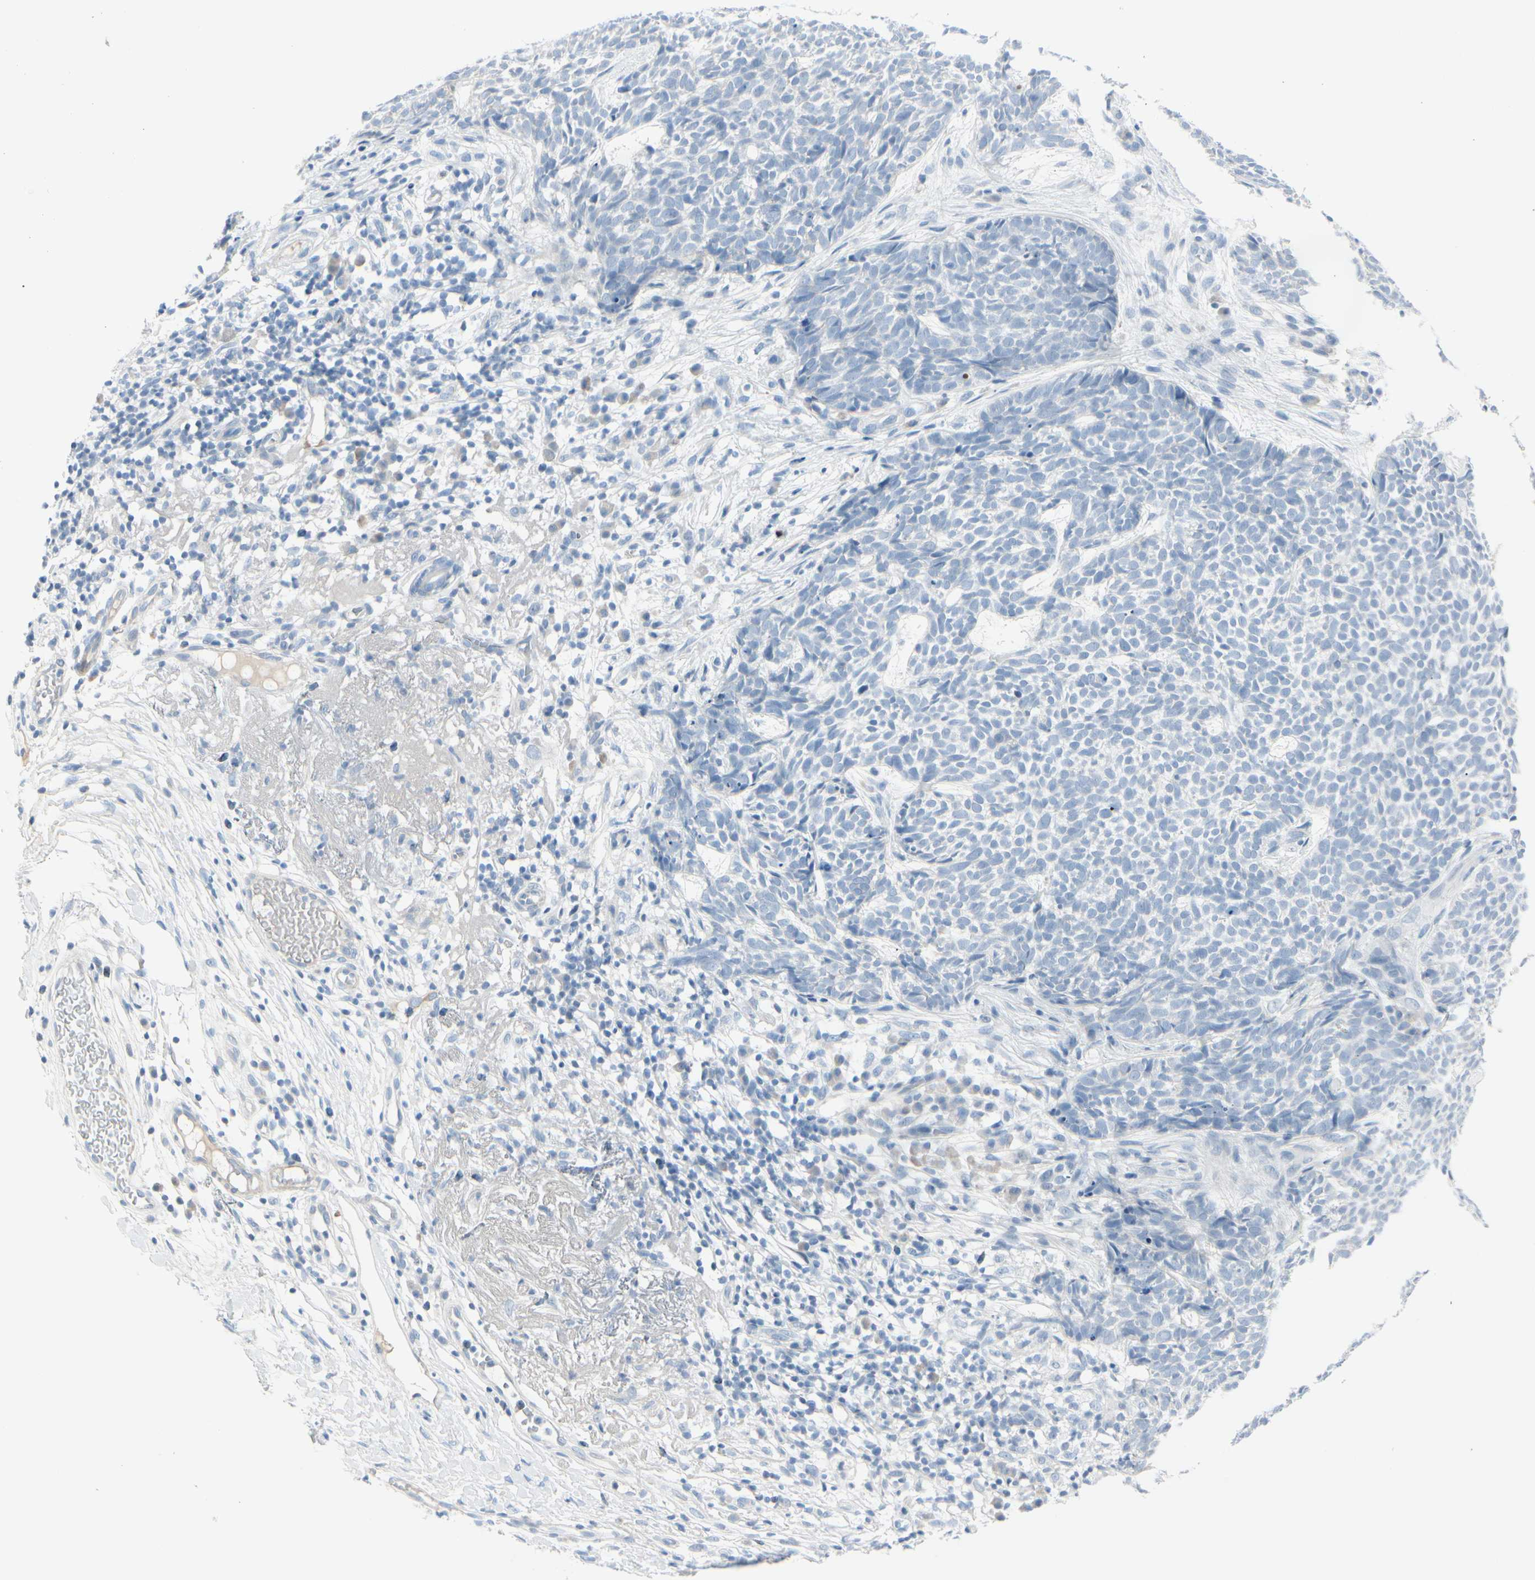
{"staining": {"intensity": "negative", "quantity": "none", "location": "none"}, "tissue": "skin cancer", "cell_type": "Tumor cells", "image_type": "cancer", "snomed": [{"axis": "morphology", "description": "Basal cell carcinoma"}, {"axis": "topography", "description": "Skin"}], "caption": "The IHC photomicrograph has no significant staining in tumor cells of skin basal cell carcinoma tissue.", "gene": "CDHR5", "patient": {"sex": "female", "age": 84}}